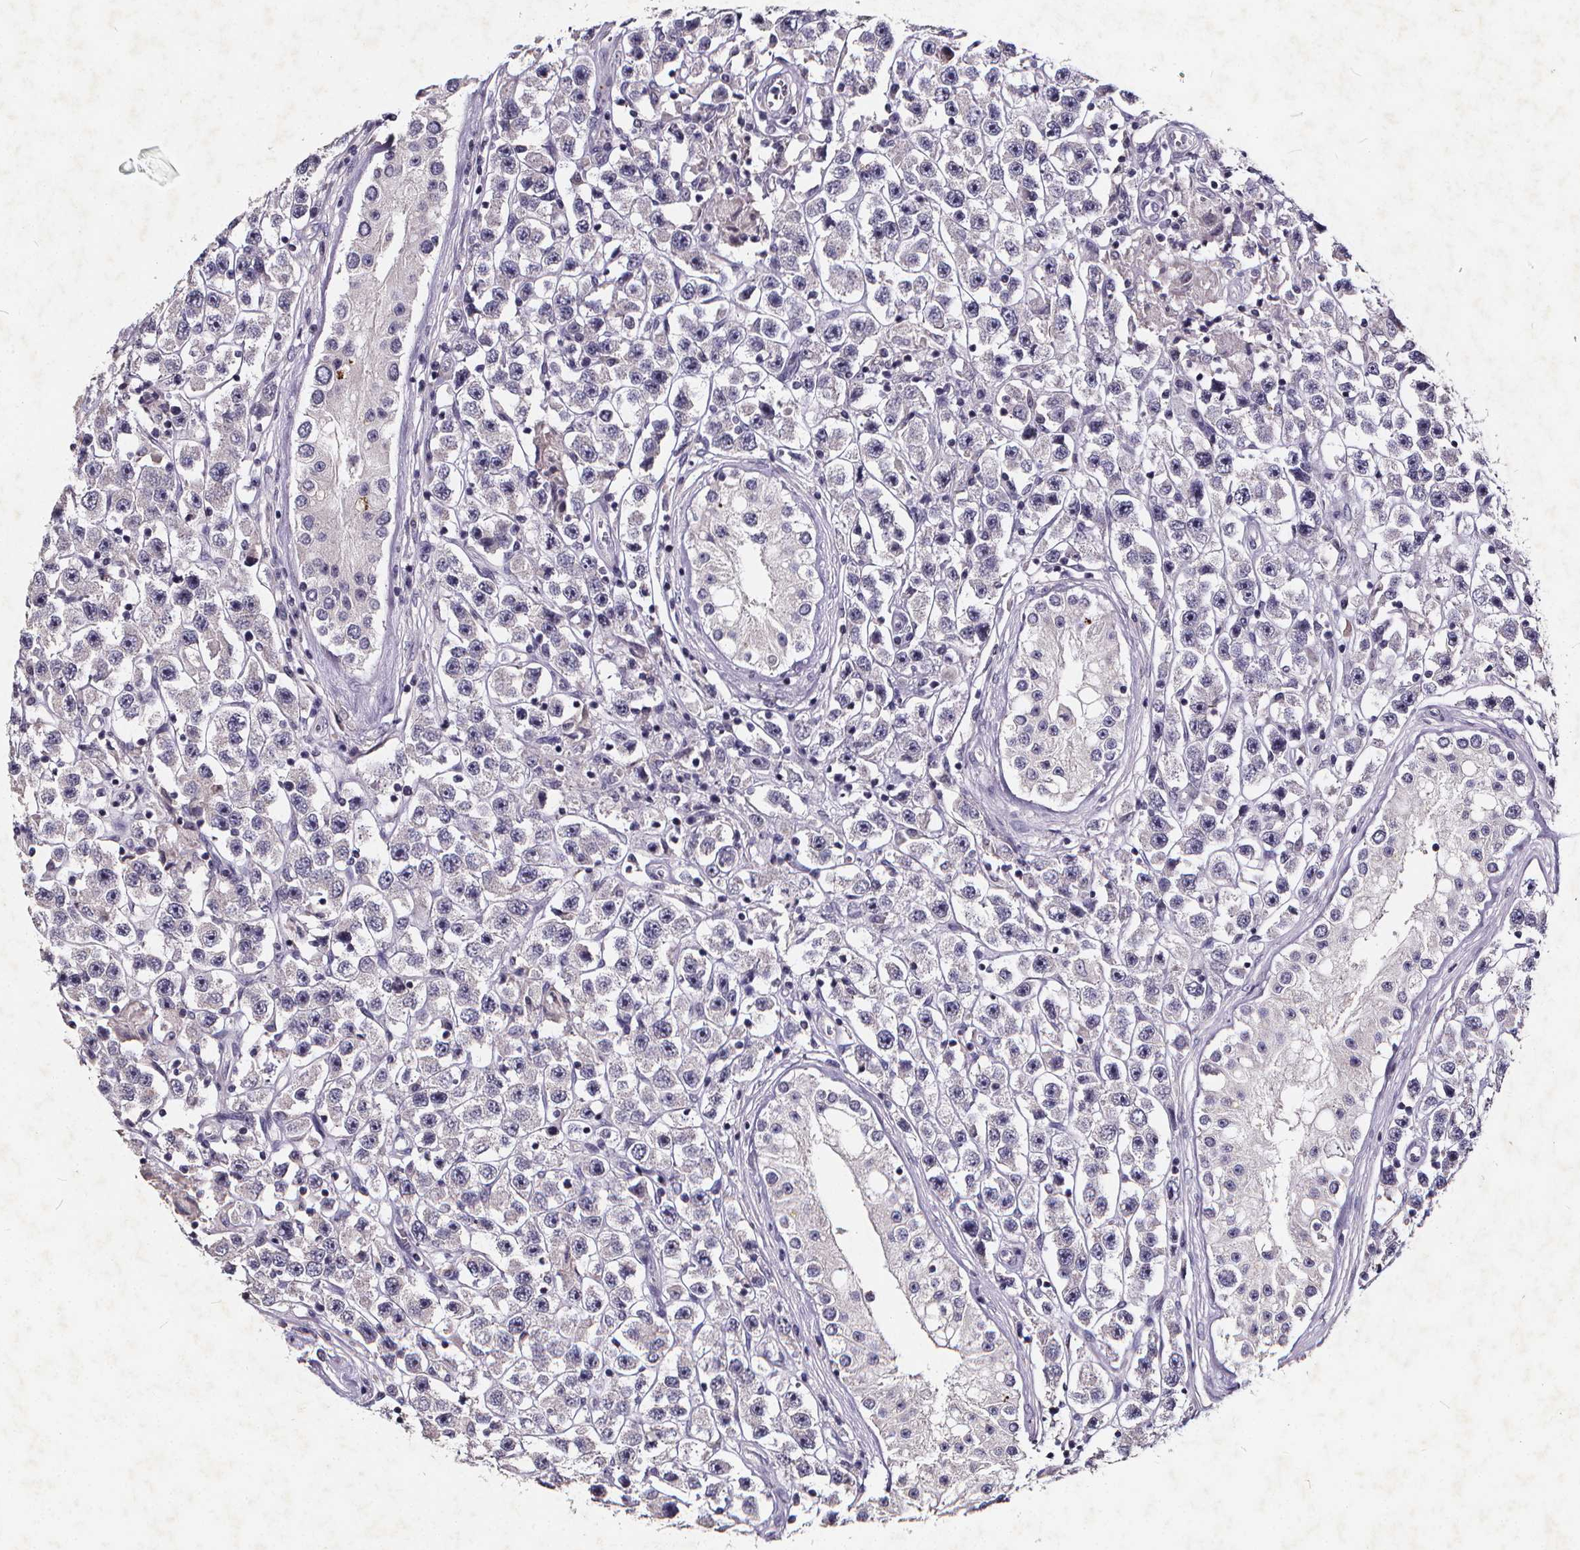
{"staining": {"intensity": "negative", "quantity": "none", "location": "none"}, "tissue": "testis cancer", "cell_type": "Tumor cells", "image_type": "cancer", "snomed": [{"axis": "morphology", "description": "Seminoma, NOS"}, {"axis": "topography", "description": "Testis"}], "caption": "IHC photomicrograph of human testis cancer stained for a protein (brown), which displays no positivity in tumor cells.", "gene": "TSPAN14", "patient": {"sex": "male", "age": 45}}